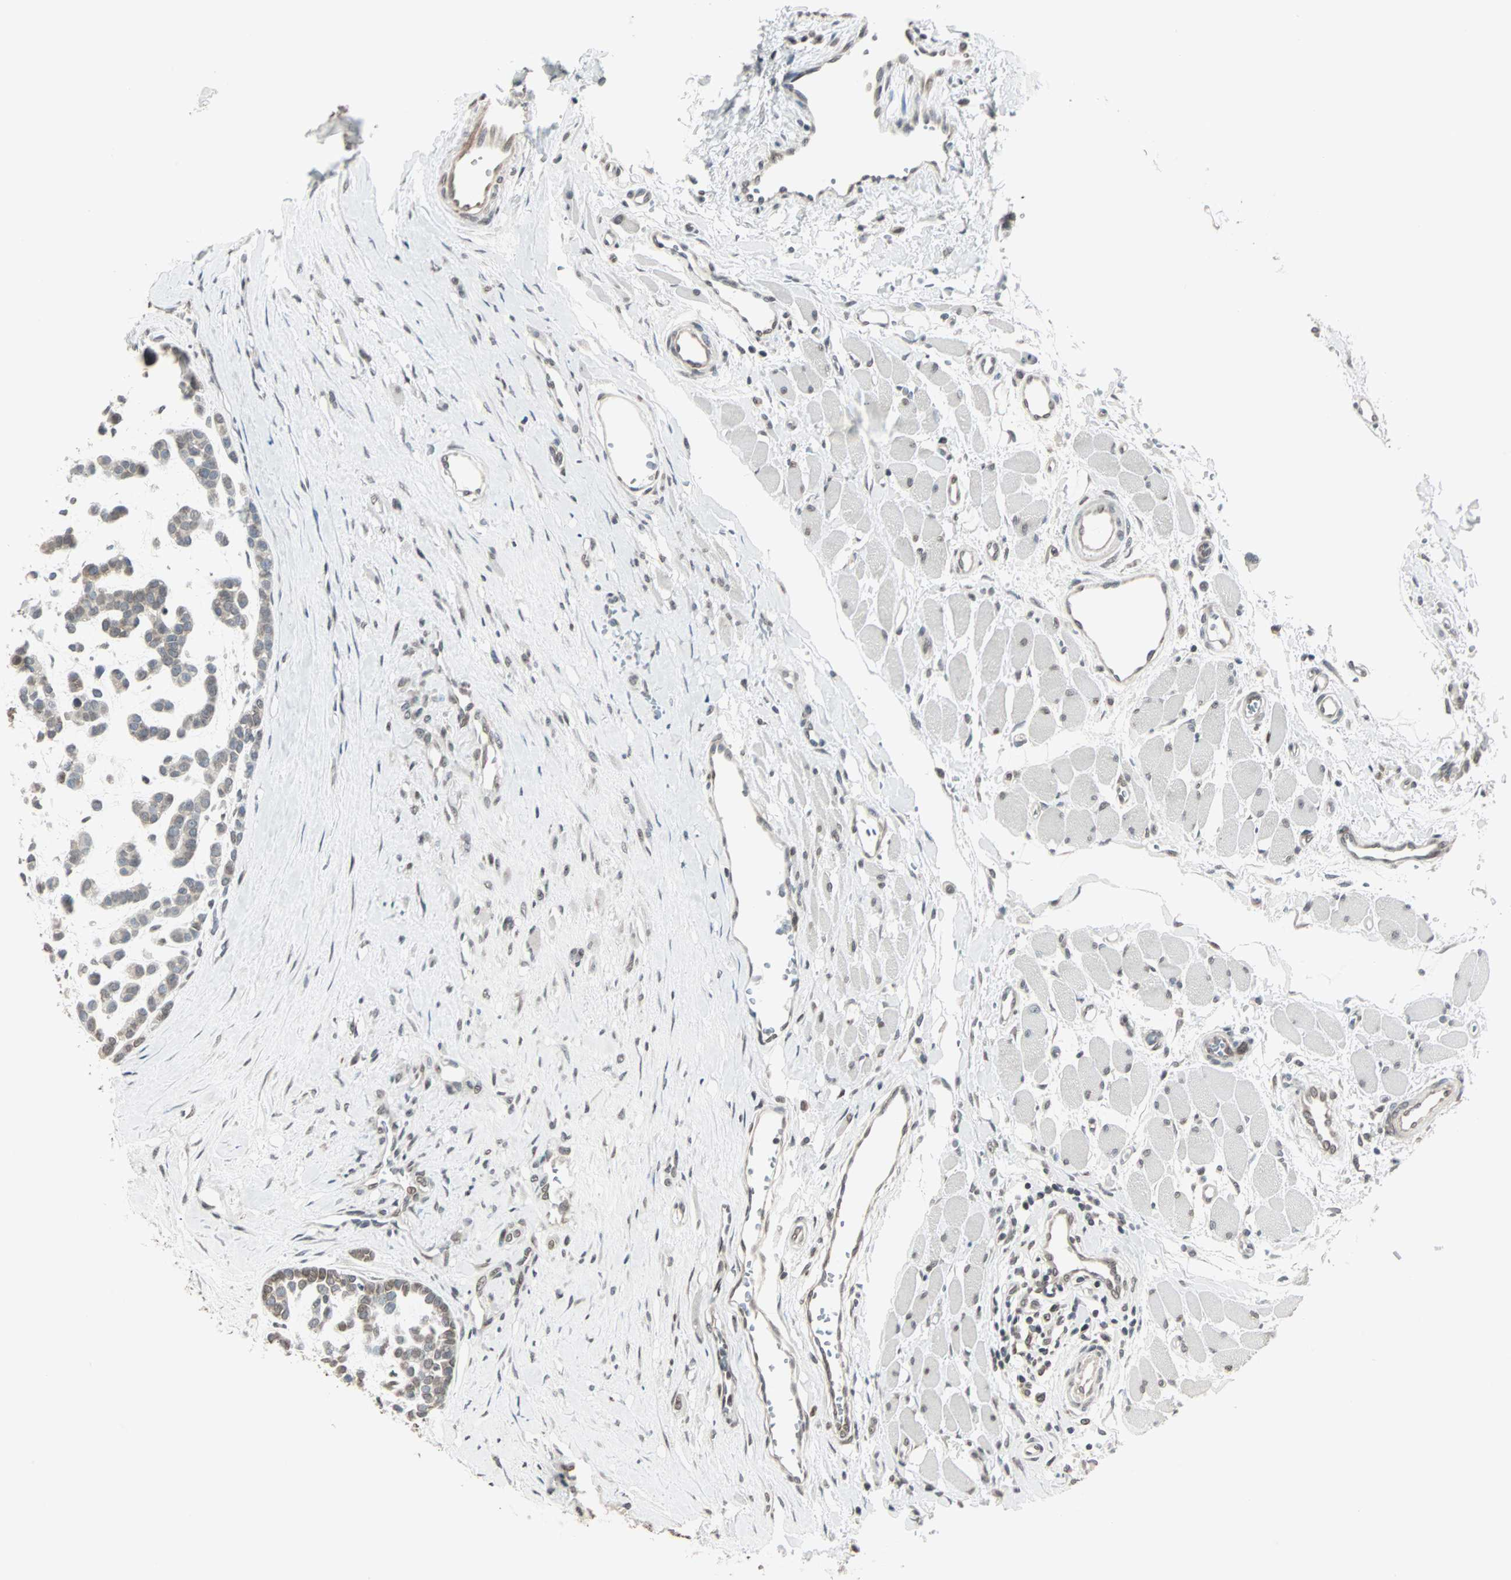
{"staining": {"intensity": "weak", "quantity": "<25%", "location": "cytoplasmic/membranous"}, "tissue": "head and neck cancer", "cell_type": "Tumor cells", "image_type": "cancer", "snomed": [{"axis": "morphology", "description": "Adenocarcinoma, NOS"}, {"axis": "morphology", "description": "Adenoma, NOS"}, {"axis": "topography", "description": "Head-Neck"}], "caption": "Immunohistochemistry (IHC) of head and neck cancer (adenoma) reveals no staining in tumor cells.", "gene": "CBLC", "patient": {"sex": "female", "age": 55}}